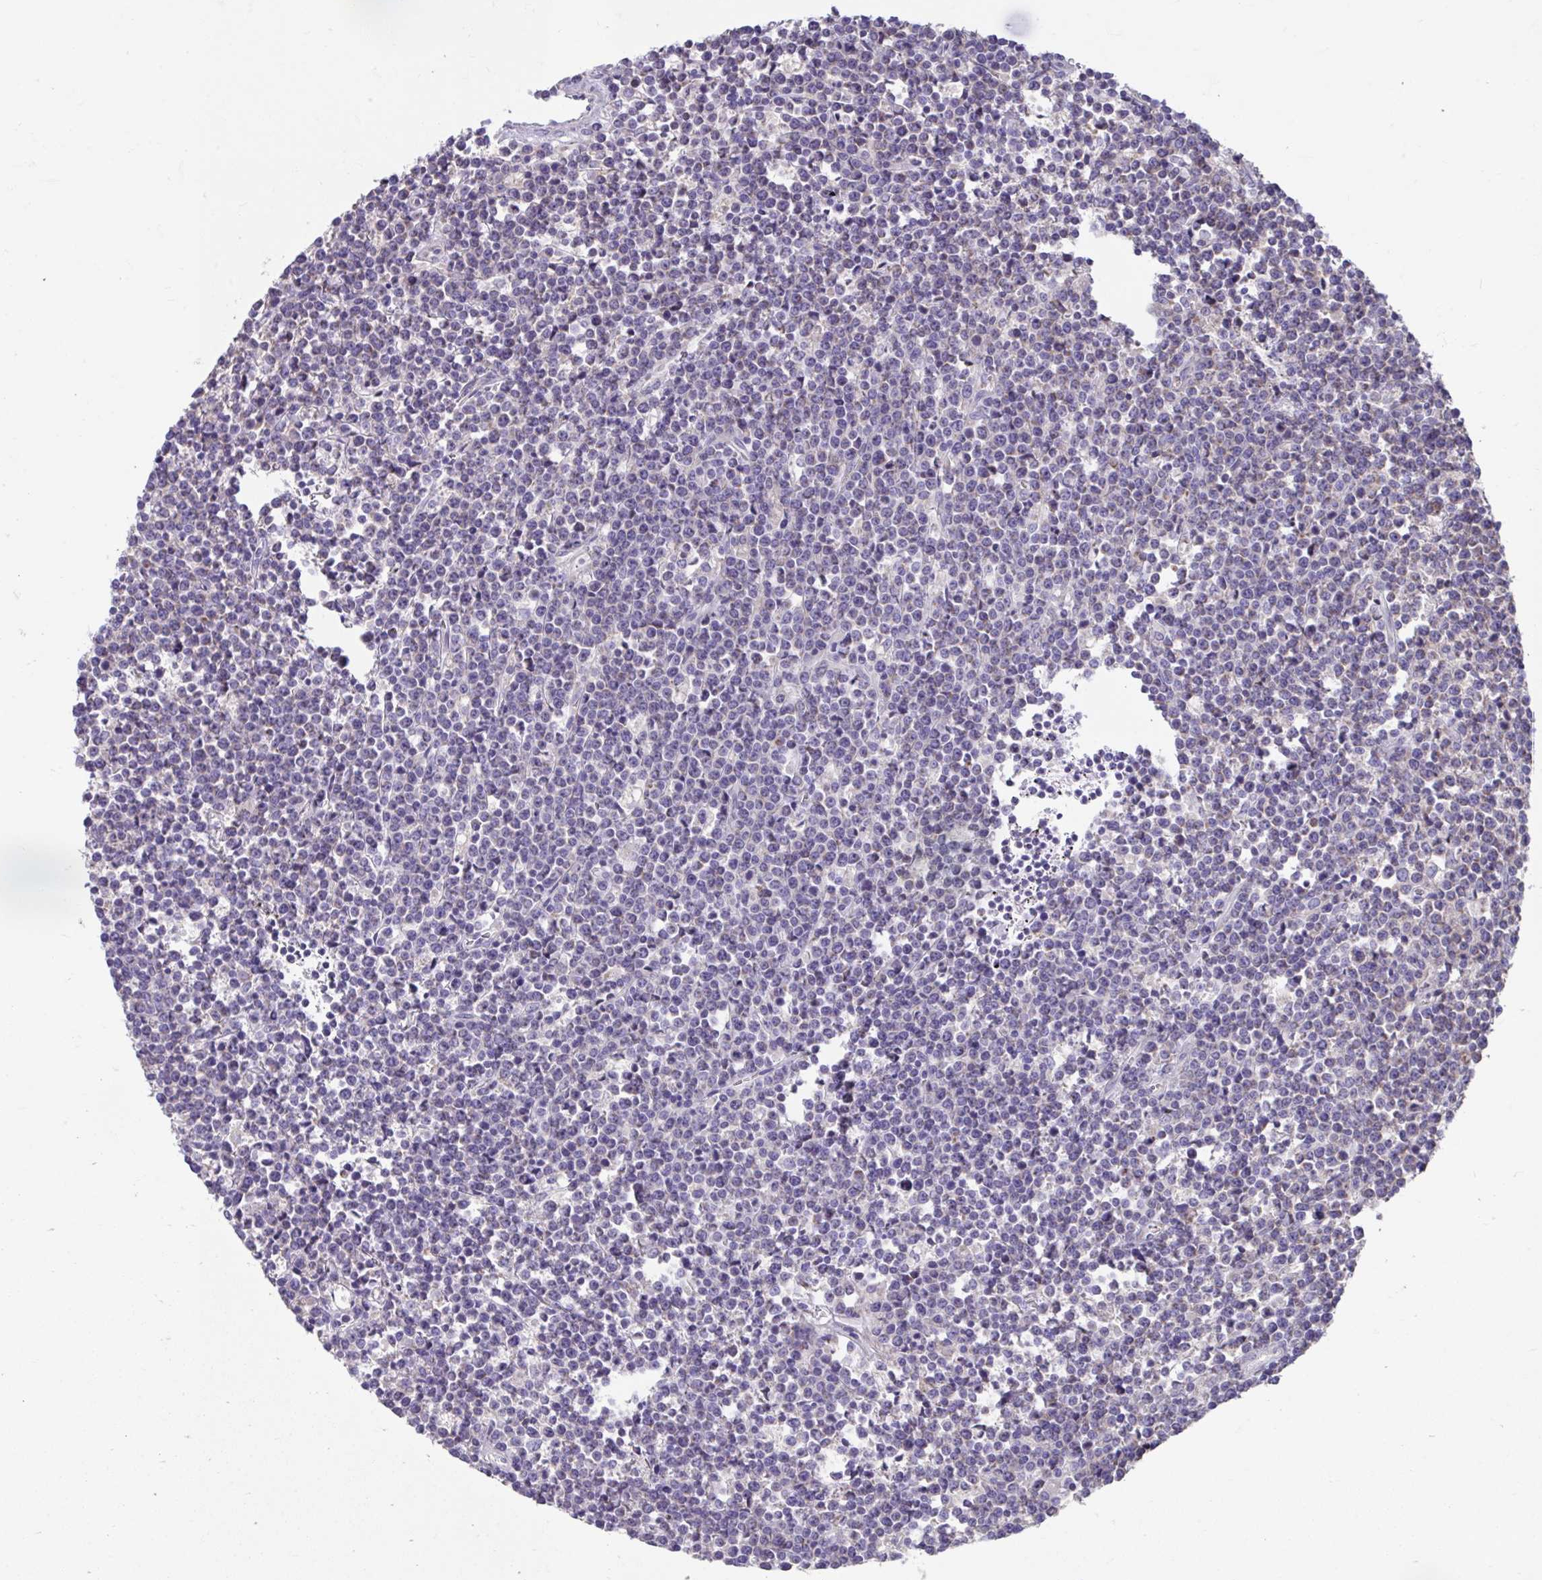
{"staining": {"intensity": "negative", "quantity": "none", "location": "none"}, "tissue": "lymphoma", "cell_type": "Tumor cells", "image_type": "cancer", "snomed": [{"axis": "morphology", "description": "Malignant lymphoma, non-Hodgkin's type, High grade"}, {"axis": "topography", "description": "Ovary"}], "caption": "DAB immunohistochemical staining of lymphoma shows no significant staining in tumor cells. (Immunohistochemistry, brightfield microscopy, high magnification).", "gene": "LINGO4", "patient": {"sex": "female", "age": 56}}